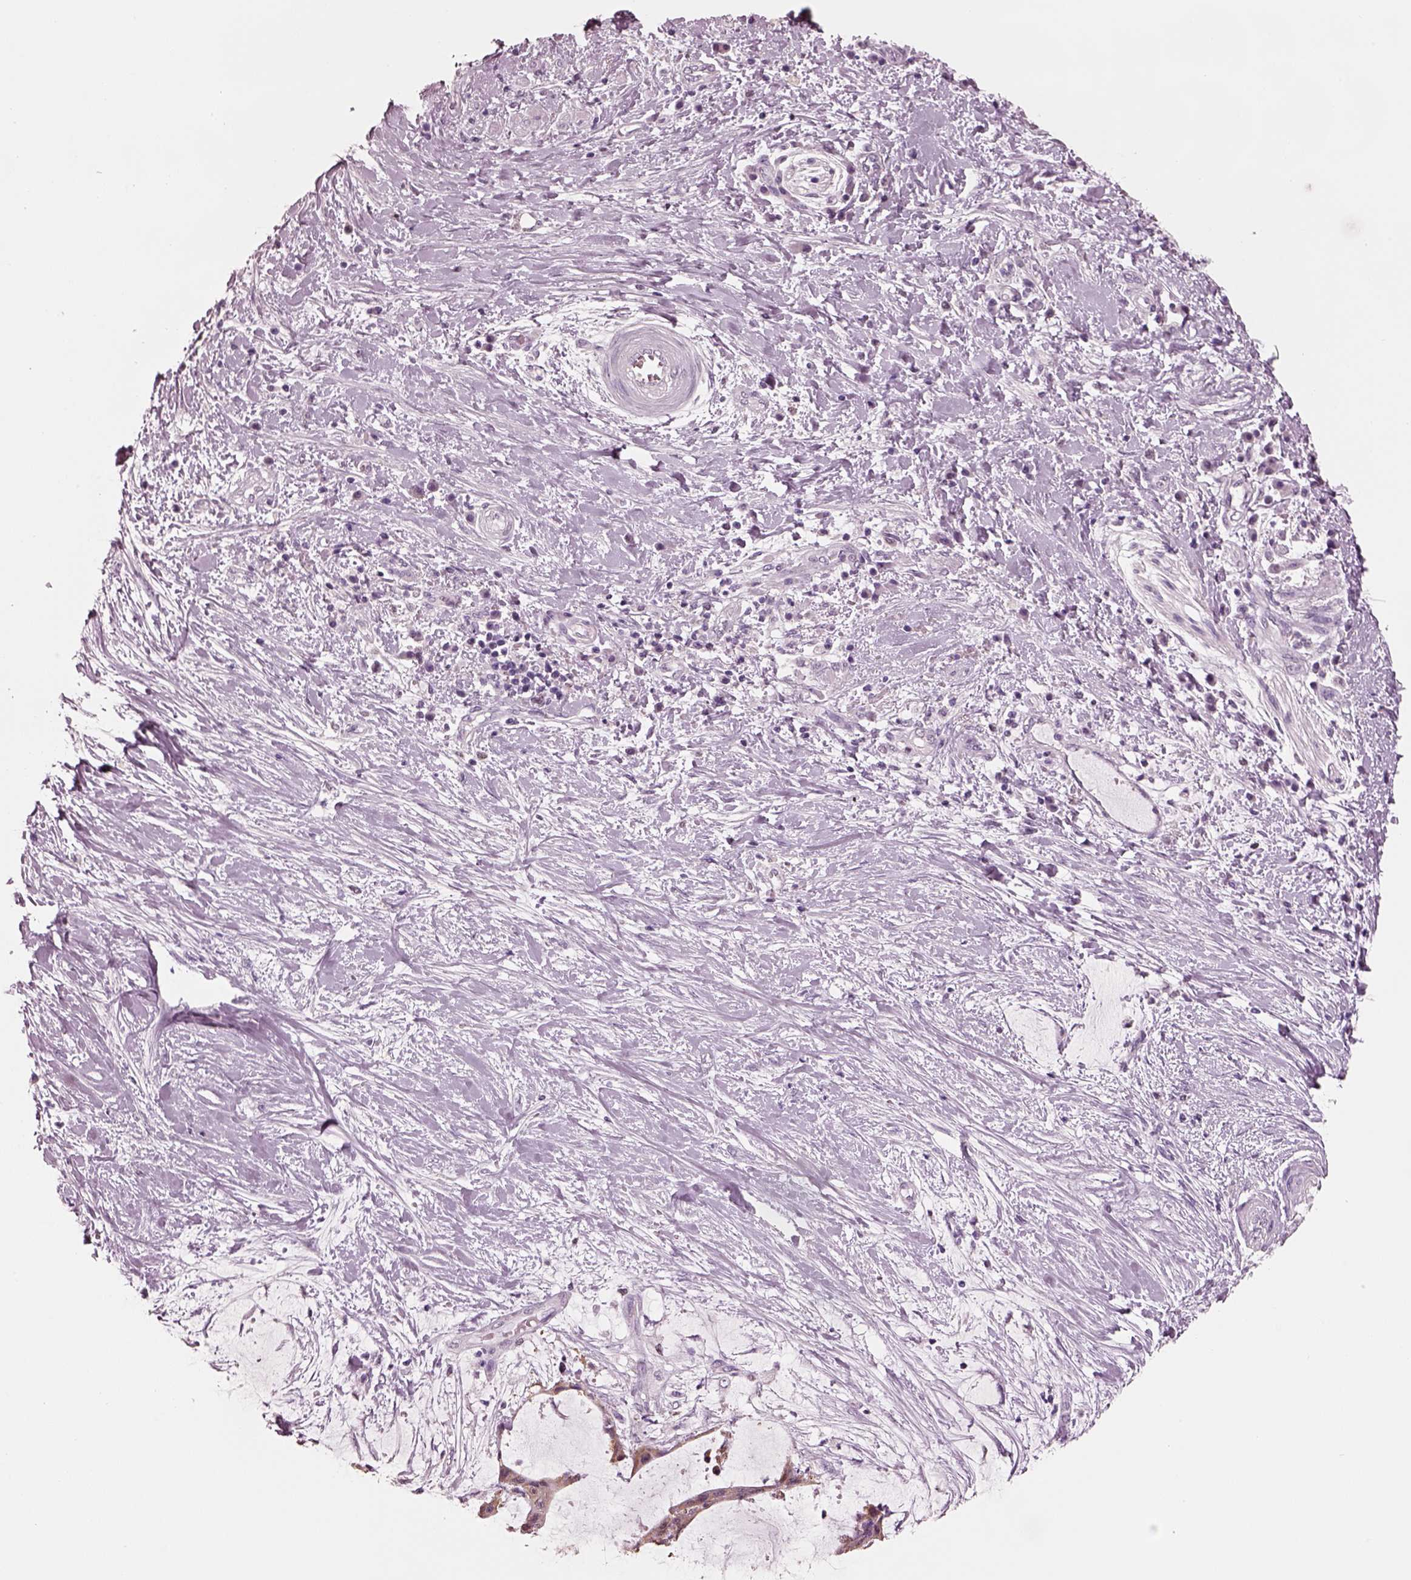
{"staining": {"intensity": "moderate", "quantity": ">75%", "location": "cytoplasmic/membranous"}, "tissue": "liver cancer", "cell_type": "Tumor cells", "image_type": "cancer", "snomed": [{"axis": "morphology", "description": "Cholangiocarcinoma"}, {"axis": "topography", "description": "Liver"}], "caption": "IHC histopathology image of neoplastic tissue: human cholangiocarcinoma (liver) stained using immunohistochemistry (IHC) displays medium levels of moderate protein expression localized specifically in the cytoplasmic/membranous of tumor cells, appearing as a cytoplasmic/membranous brown color.", "gene": "ELSPBP1", "patient": {"sex": "female", "age": 73}}